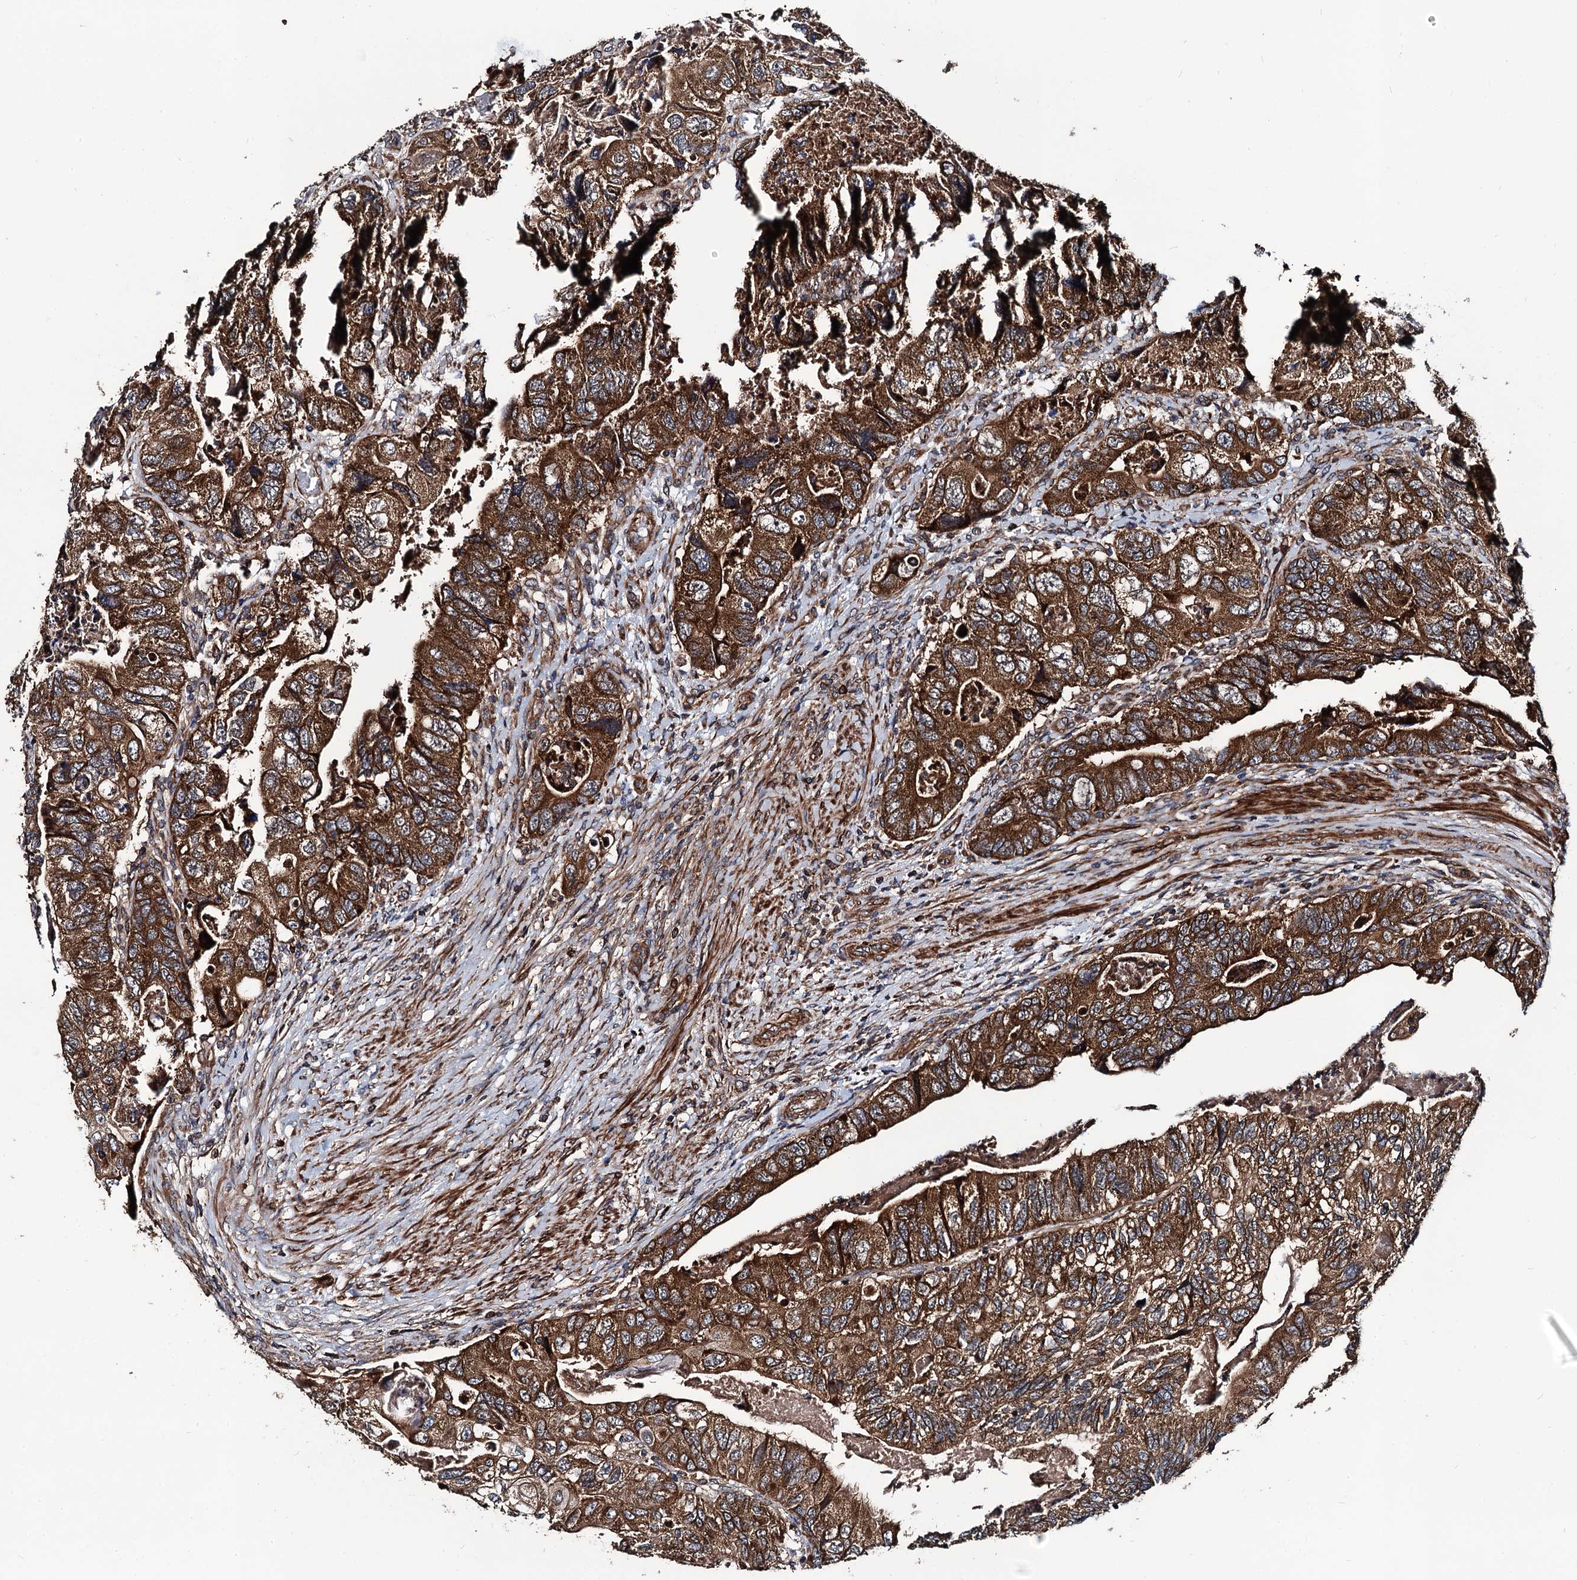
{"staining": {"intensity": "strong", "quantity": ">75%", "location": "cytoplasmic/membranous"}, "tissue": "colorectal cancer", "cell_type": "Tumor cells", "image_type": "cancer", "snomed": [{"axis": "morphology", "description": "Adenocarcinoma, NOS"}, {"axis": "topography", "description": "Rectum"}], "caption": "Immunohistochemical staining of colorectal cancer (adenocarcinoma) demonstrates strong cytoplasmic/membranous protein expression in about >75% of tumor cells.", "gene": "NEK1", "patient": {"sex": "male", "age": 63}}